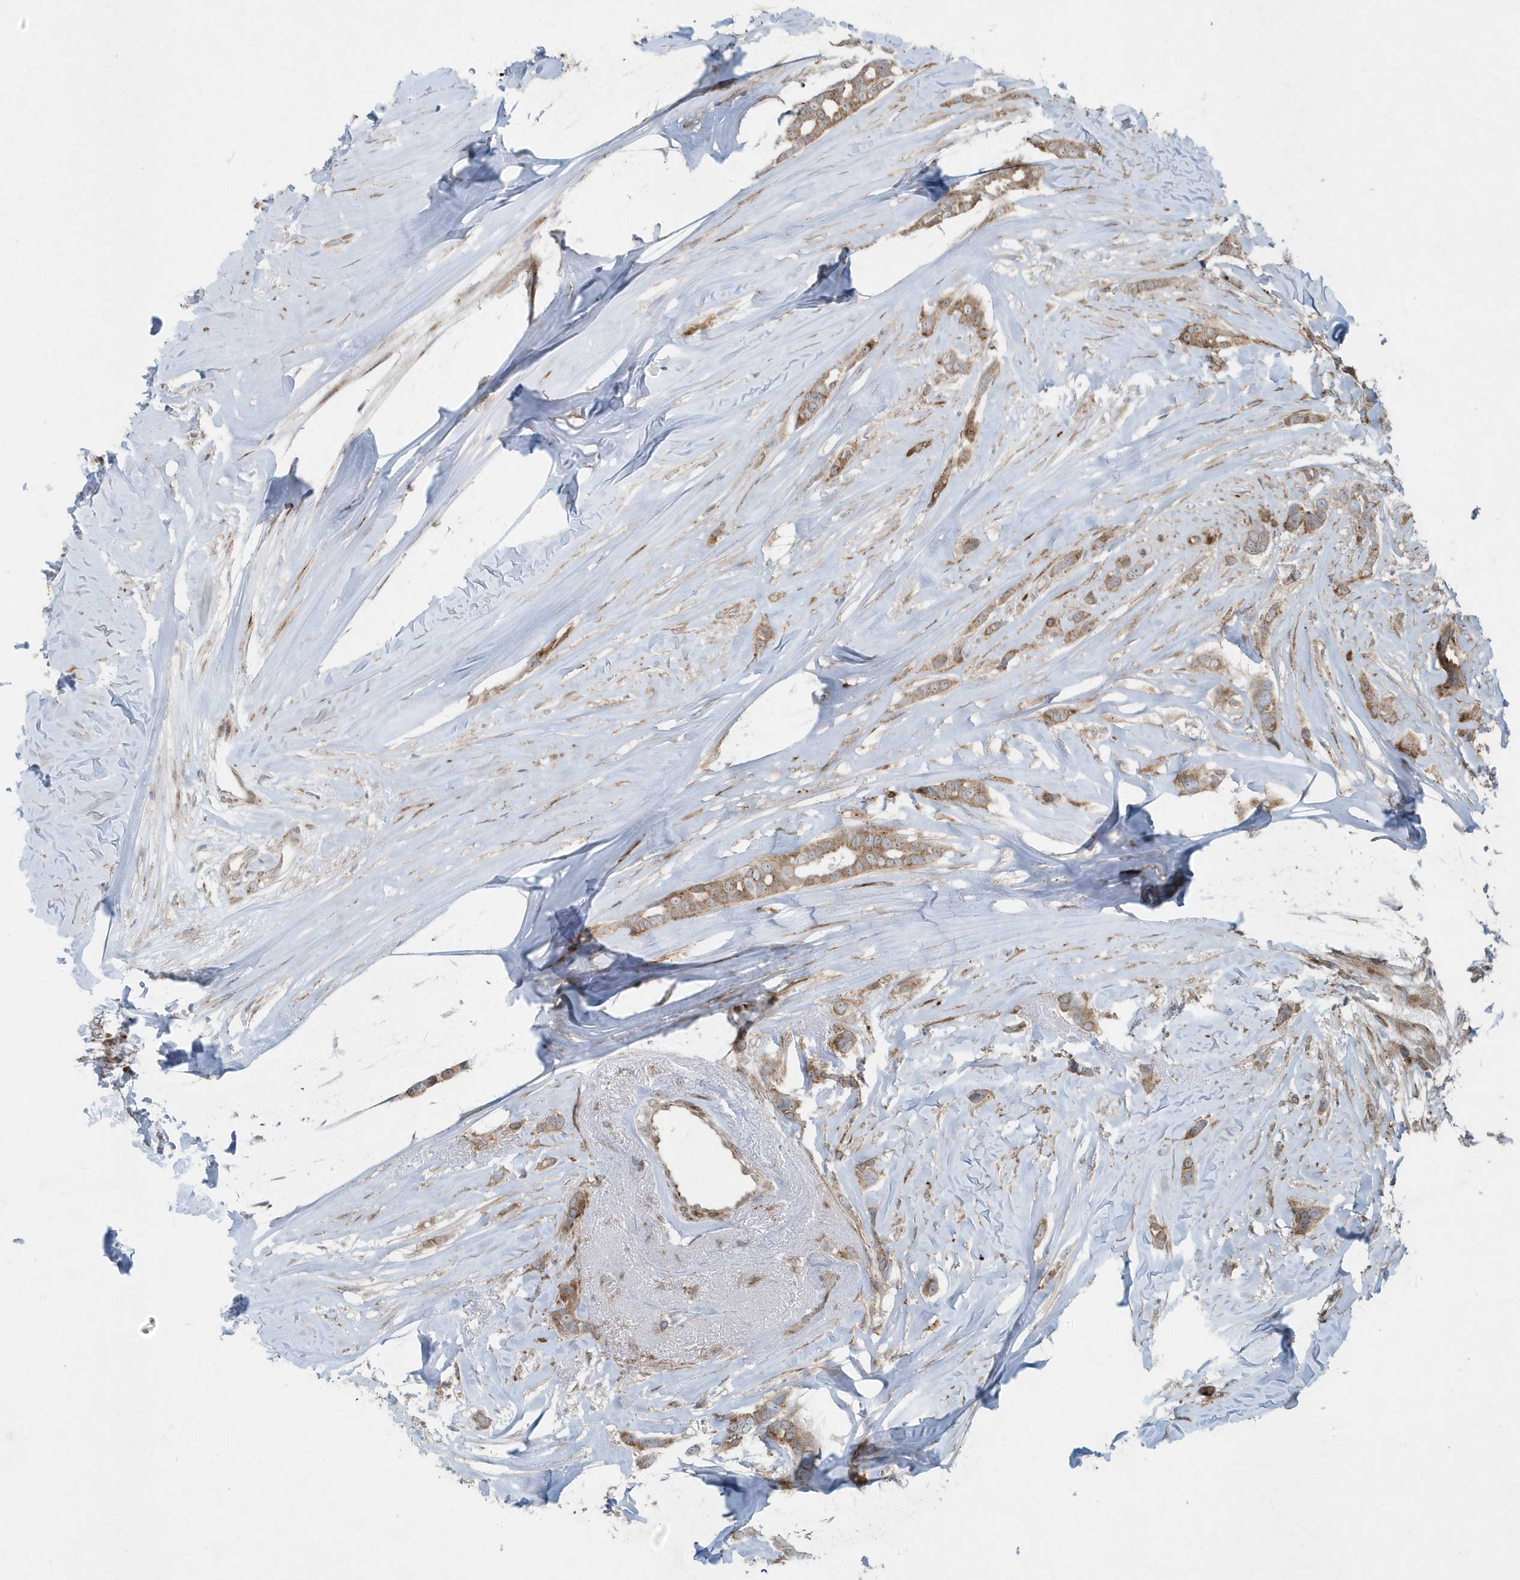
{"staining": {"intensity": "moderate", "quantity": ">75%", "location": "cytoplasmic/membranous"}, "tissue": "breast cancer", "cell_type": "Tumor cells", "image_type": "cancer", "snomed": [{"axis": "morphology", "description": "Lobular carcinoma"}, {"axis": "topography", "description": "Breast"}], "caption": "Immunohistochemistry histopathology image of human breast cancer stained for a protein (brown), which exhibits medium levels of moderate cytoplasmic/membranous positivity in about >75% of tumor cells.", "gene": "FAM98A", "patient": {"sex": "female", "age": 51}}